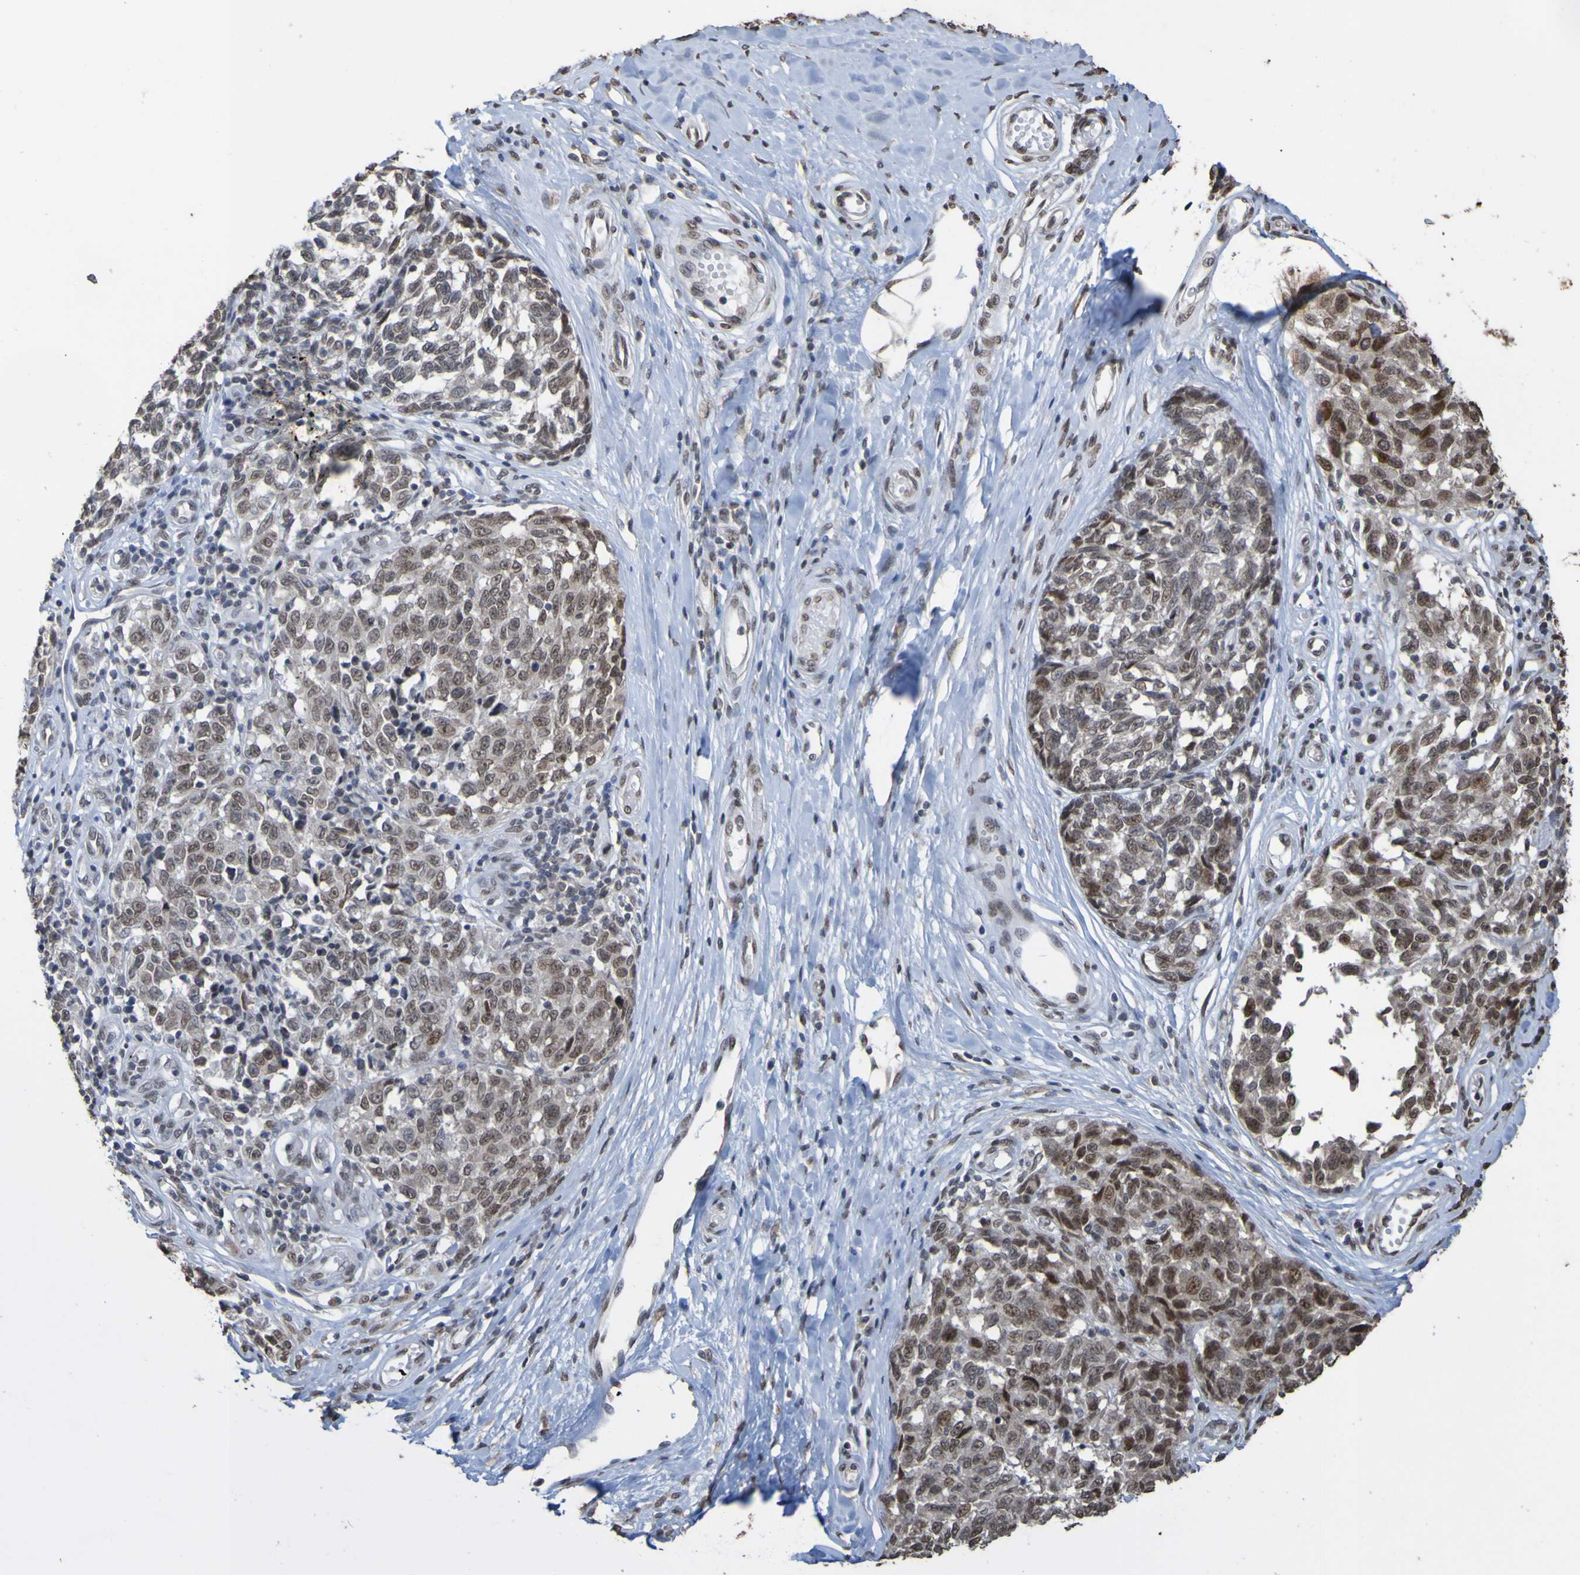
{"staining": {"intensity": "weak", "quantity": ">75%", "location": "nuclear"}, "tissue": "melanoma", "cell_type": "Tumor cells", "image_type": "cancer", "snomed": [{"axis": "morphology", "description": "Malignant melanoma, NOS"}, {"axis": "topography", "description": "Skin"}], "caption": "DAB immunohistochemical staining of human malignant melanoma demonstrates weak nuclear protein expression in about >75% of tumor cells.", "gene": "ALKBH2", "patient": {"sex": "female", "age": 64}}